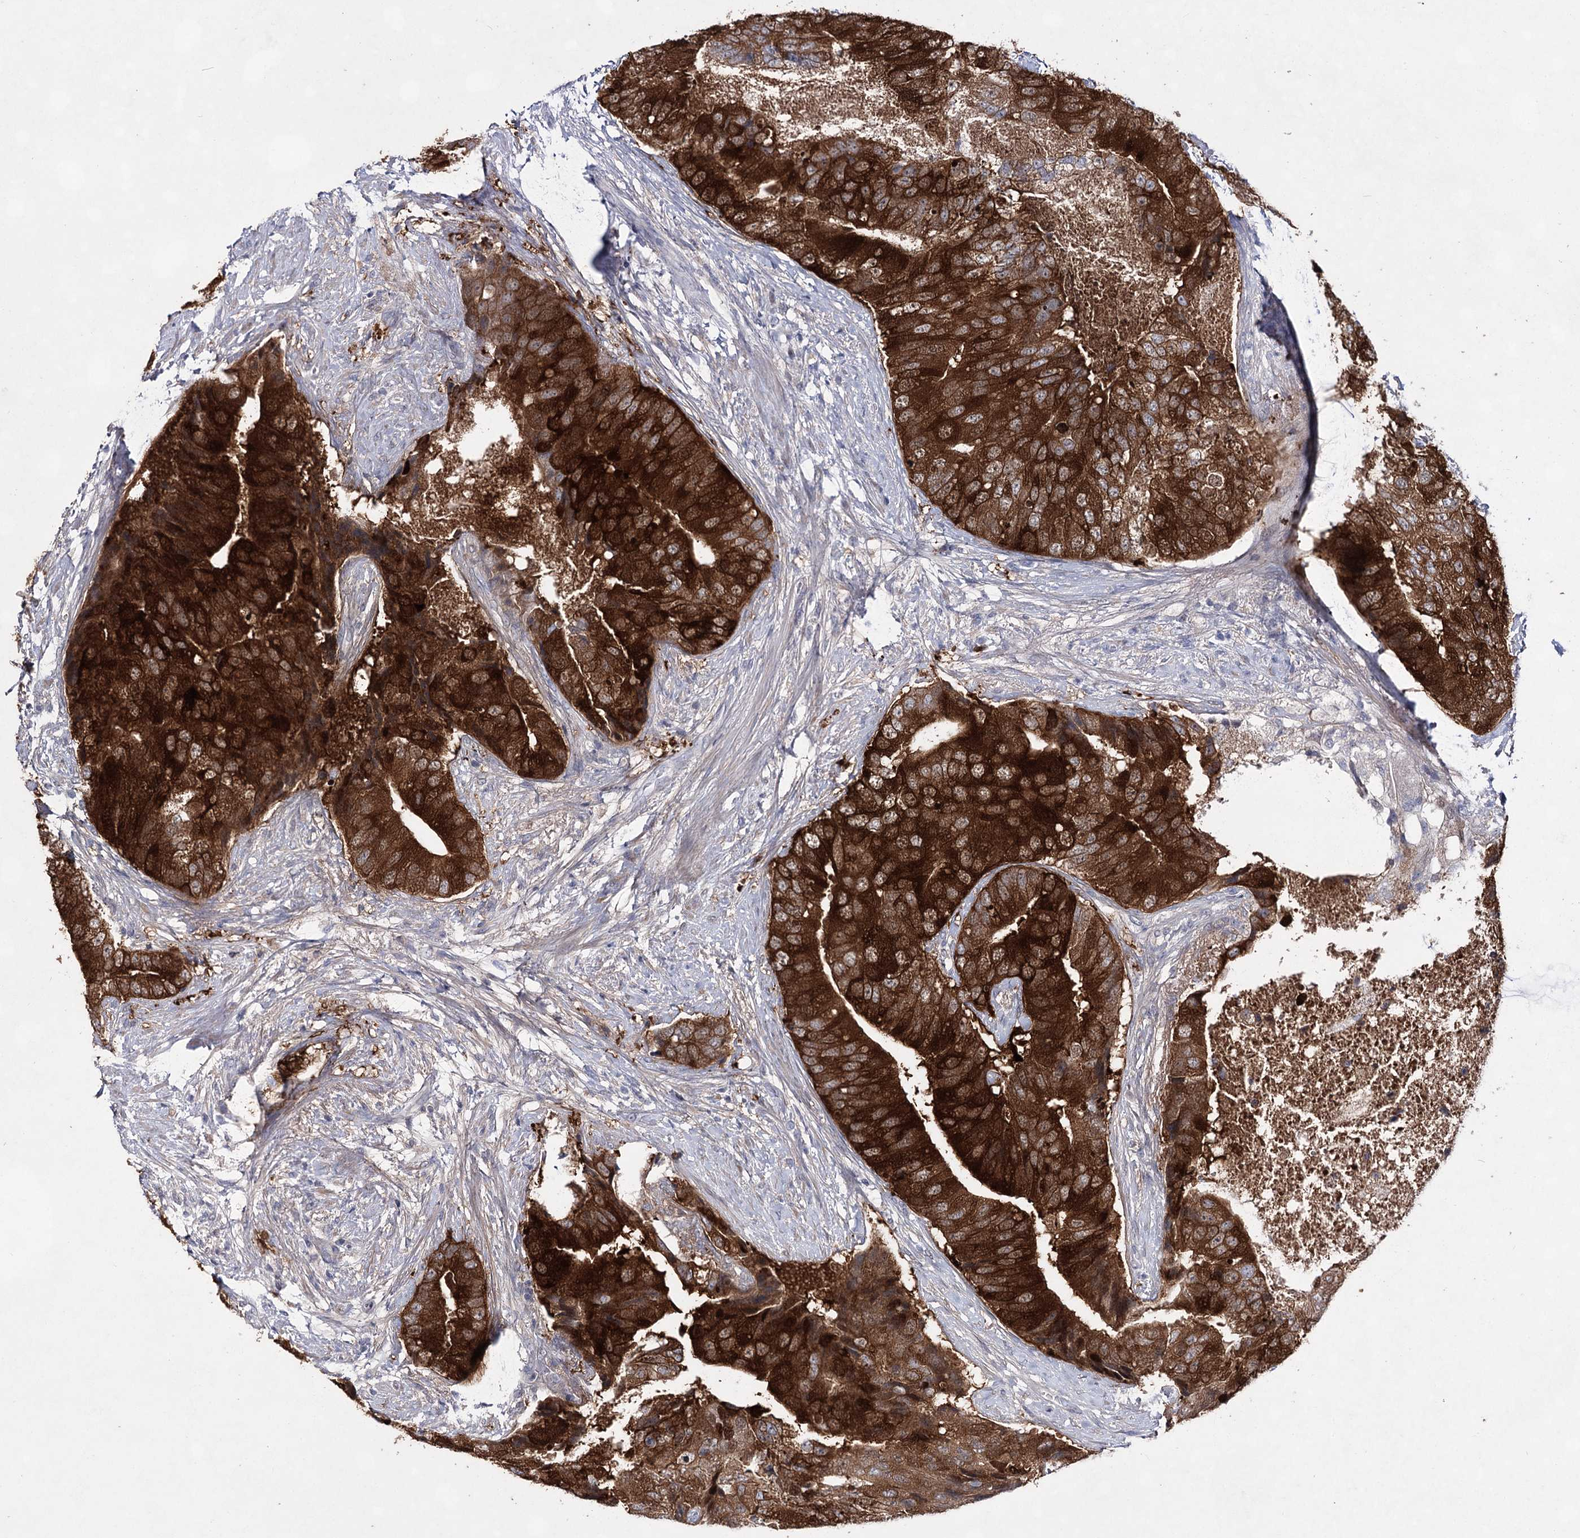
{"staining": {"intensity": "strong", "quantity": ">75%", "location": "cytoplasmic/membranous"}, "tissue": "prostate cancer", "cell_type": "Tumor cells", "image_type": "cancer", "snomed": [{"axis": "morphology", "description": "Adenocarcinoma, High grade"}, {"axis": "topography", "description": "Prostate"}], "caption": "Brown immunohistochemical staining in adenocarcinoma (high-grade) (prostate) shows strong cytoplasmic/membranous staining in approximately >75% of tumor cells.", "gene": "UGDH", "patient": {"sex": "male", "age": 70}}